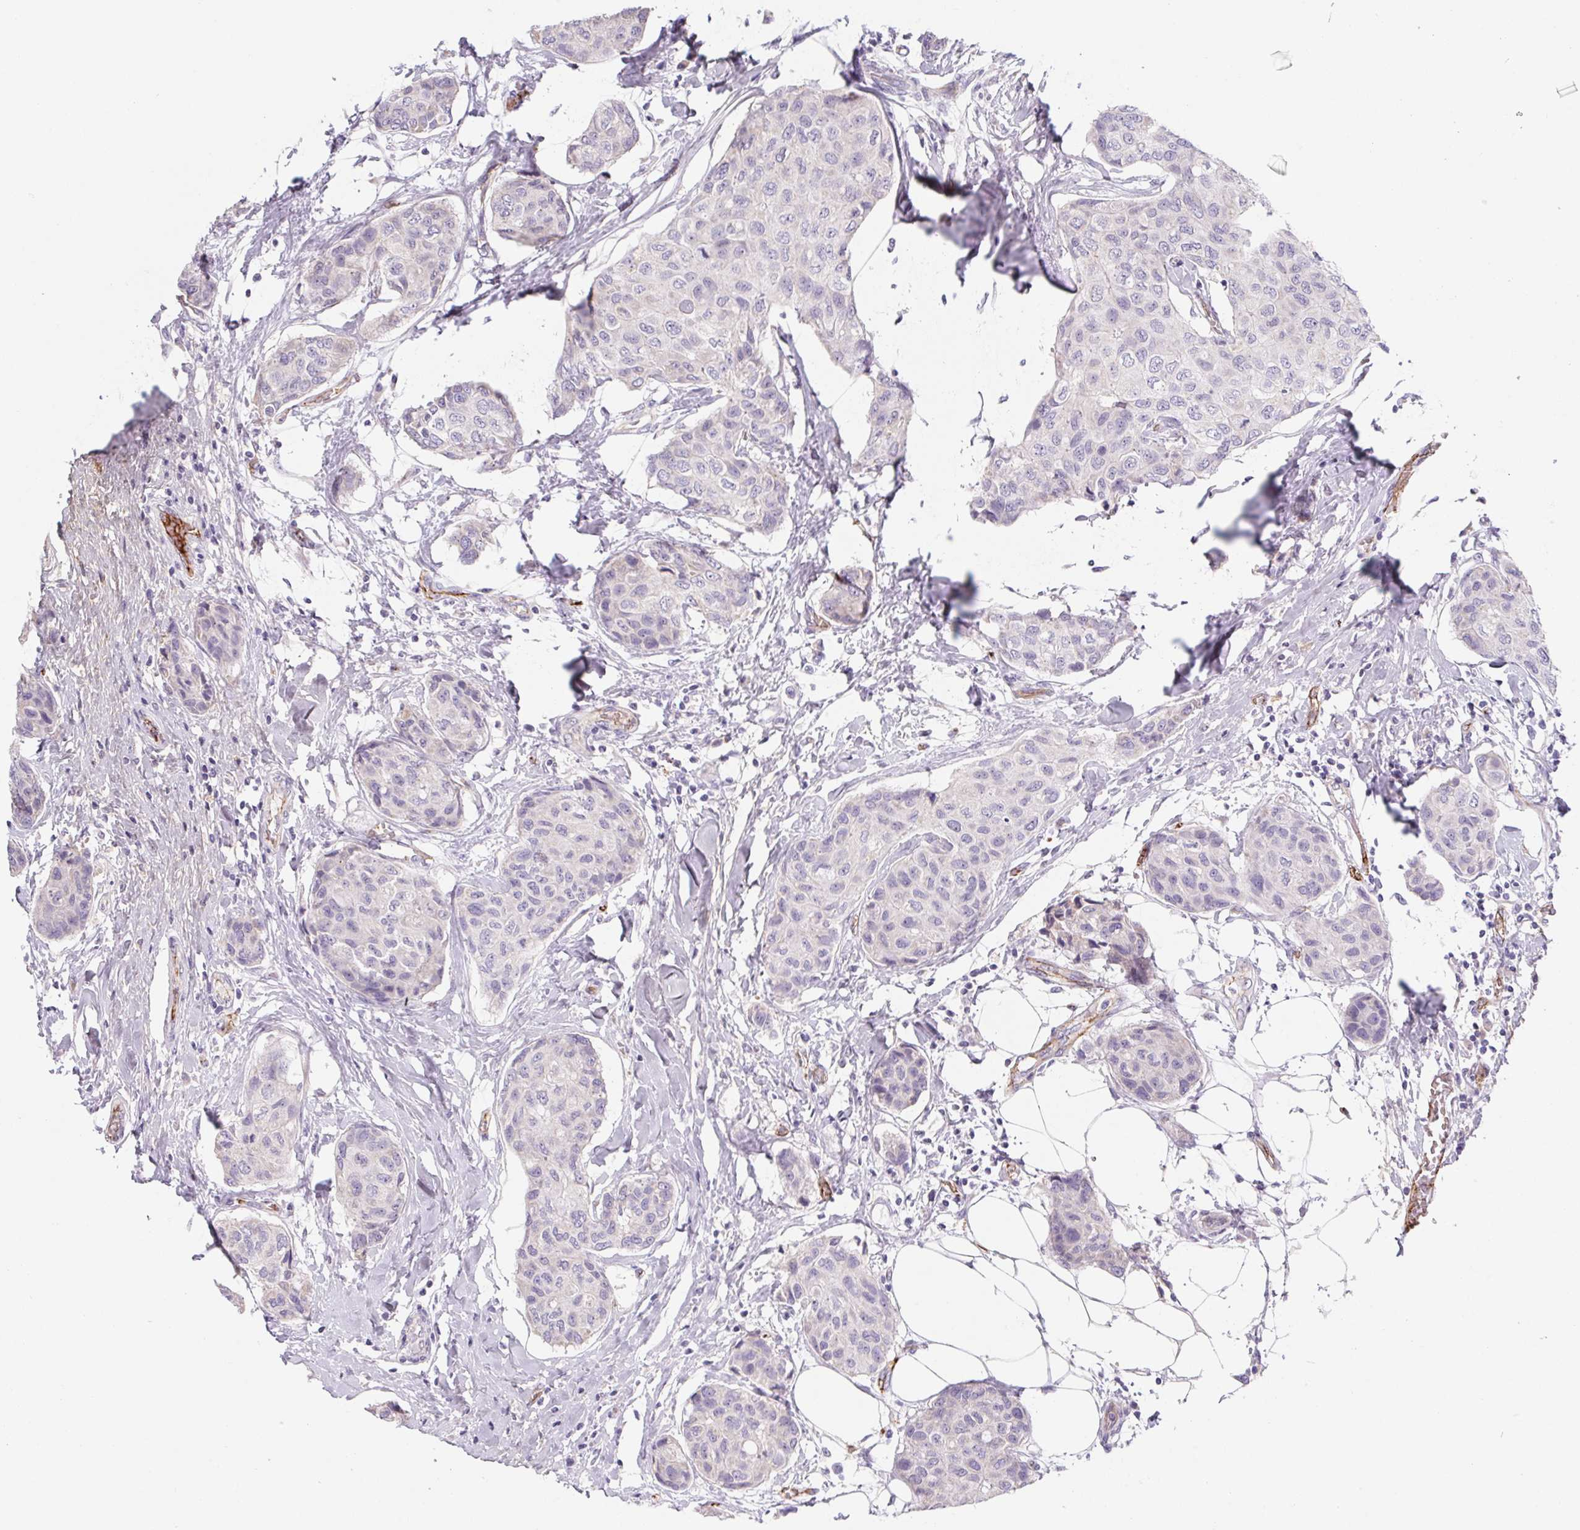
{"staining": {"intensity": "negative", "quantity": "none", "location": "none"}, "tissue": "breast cancer", "cell_type": "Tumor cells", "image_type": "cancer", "snomed": [{"axis": "morphology", "description": "Duct carcinoma"}, {"axis": "topography", "description": "Breast"}], "caption": "Breast cancer was stained to show a protein in brown. There is no significant staining in tumor cells.", "gene": "LPA", "patient": {"sex": "female", "age": 80}}